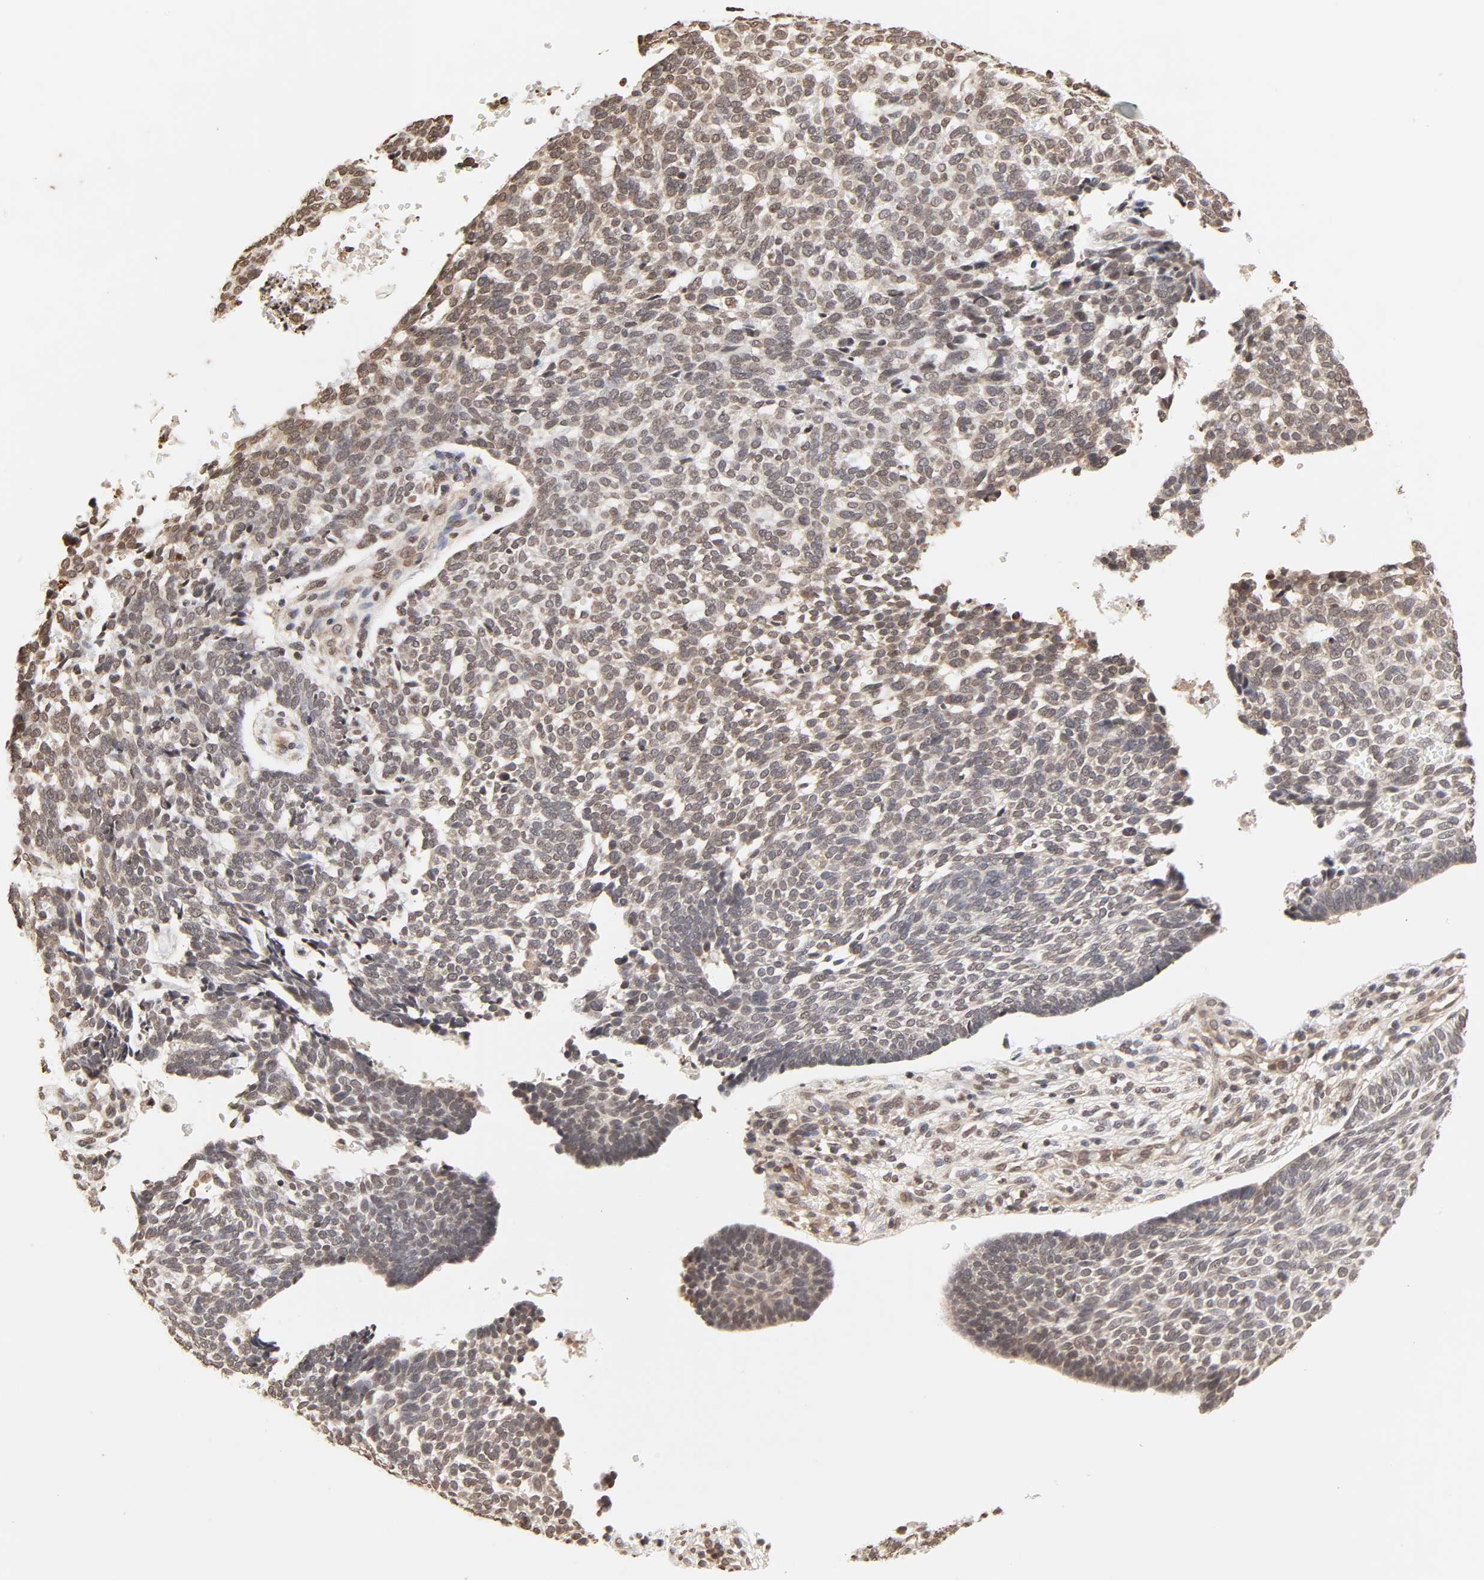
{"staining": {"intensity": "weak", "quantity": "25%-75%", "location": "cytoplasmic/membranous,nuclear"}, "tissue": "skin cancer", "cell_type": "Tumor cells", "image_type": "cancer", "snomed": [{"axis": "morphology", "description": "Normal tissue, NOS"}, {"axis": "morphology", "description": "Basal cell carcinoma"}, {"axis": "topography", "description": "Skin"}], "caption": "Protein analysis of skin basal cell carcinoma tissue exhibits weak cytoplasmic/membranous and nuclear staining in approximately 25%-75% of tumor cells.", "gene": "TBL1X", "patient": {"sex": "male", "age": 87}}